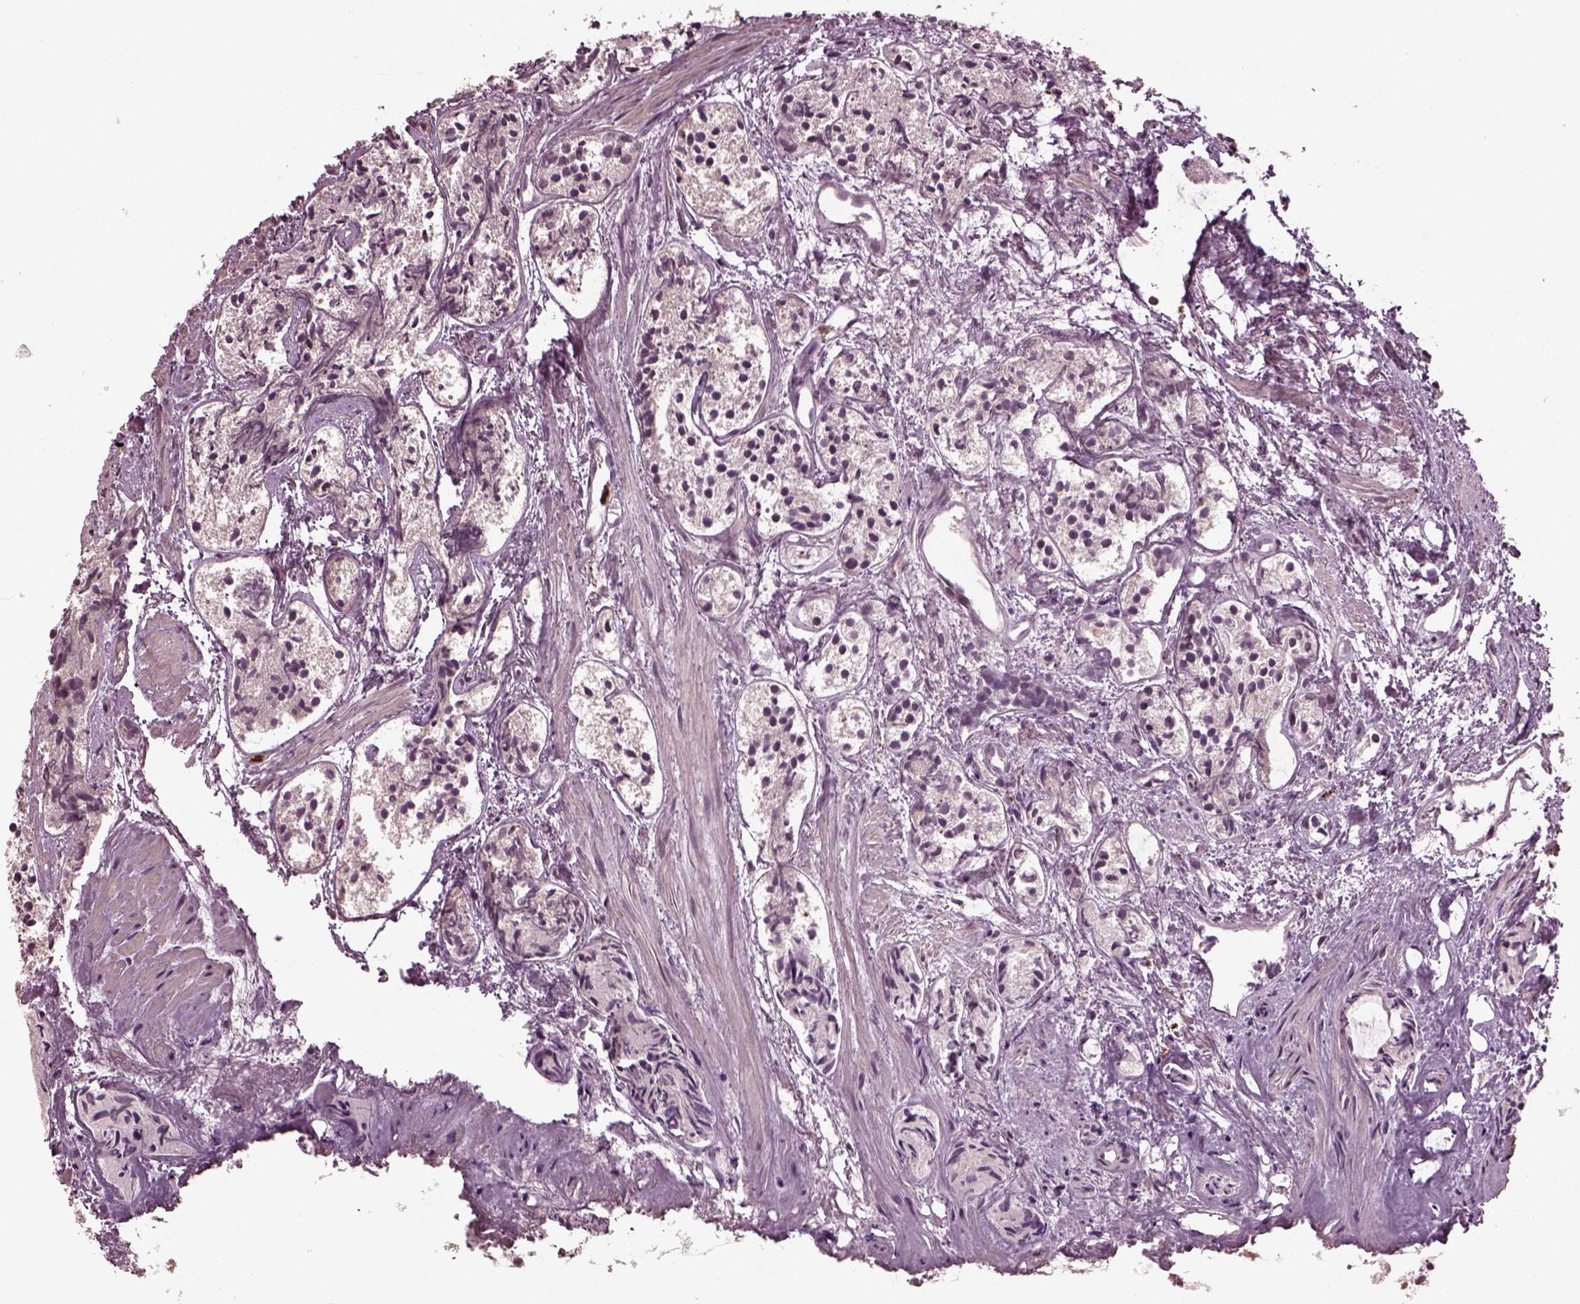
{"staining": {"intensity": "negative", "quantity": "none", "location": "none"}, "tissue": "prostate cancer", "cell_type": "Tumor cells", "image_type": "cancer", "snomed": [{"axis": "morphology", "description": "Adenocarcinoma, High grade"}, {"axis": "topography", "description": "Prostate"}], "caption": "Immunohistochemical staining of human prostate cancer reveals no significant positivity in tumor cells. Nuclei are stained in blue.", "gene": "RUFY3", "patient": {"sex": "male", "age": 85}}